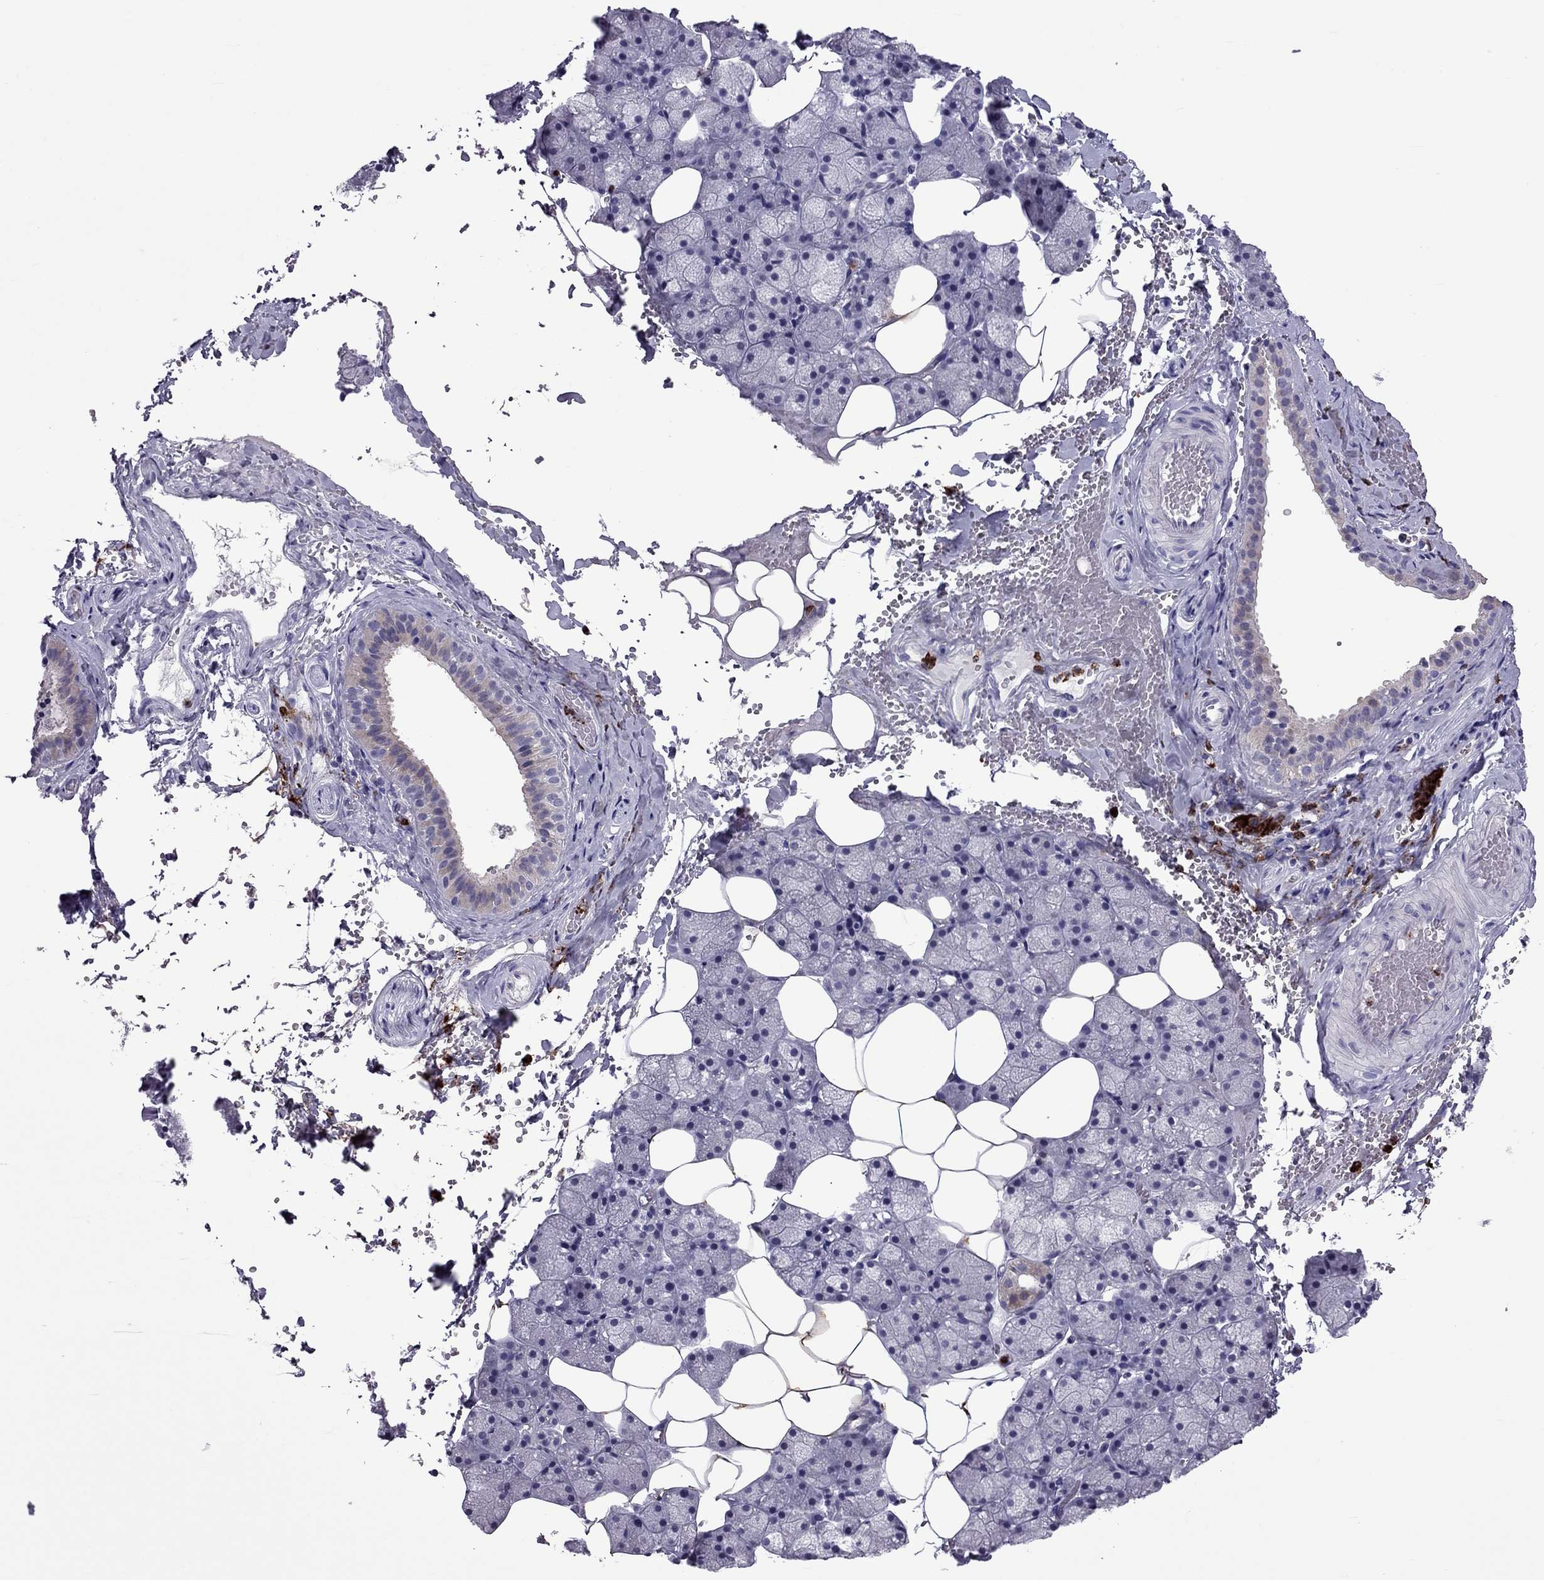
{"staining": {"intensity": "weak", "quantity": "<25%", "location": "cytoplasmic/membranous"}, "tissue": "salivary gland", "cell_type": "Glandular cells", "image_type": "normal", "snomed": [{"axis": "morphology", "description": "Normal tissue, NOS"}, {"axis": "topography", "description": "Salivary gland"}], "caption": "An immunohistochemistry micrograph of normal salivary gland is shown. There is no staining in glandular cells of salivary gland.", "gene": "CCL27", "patient": {"sex": "male", "age": 38}}